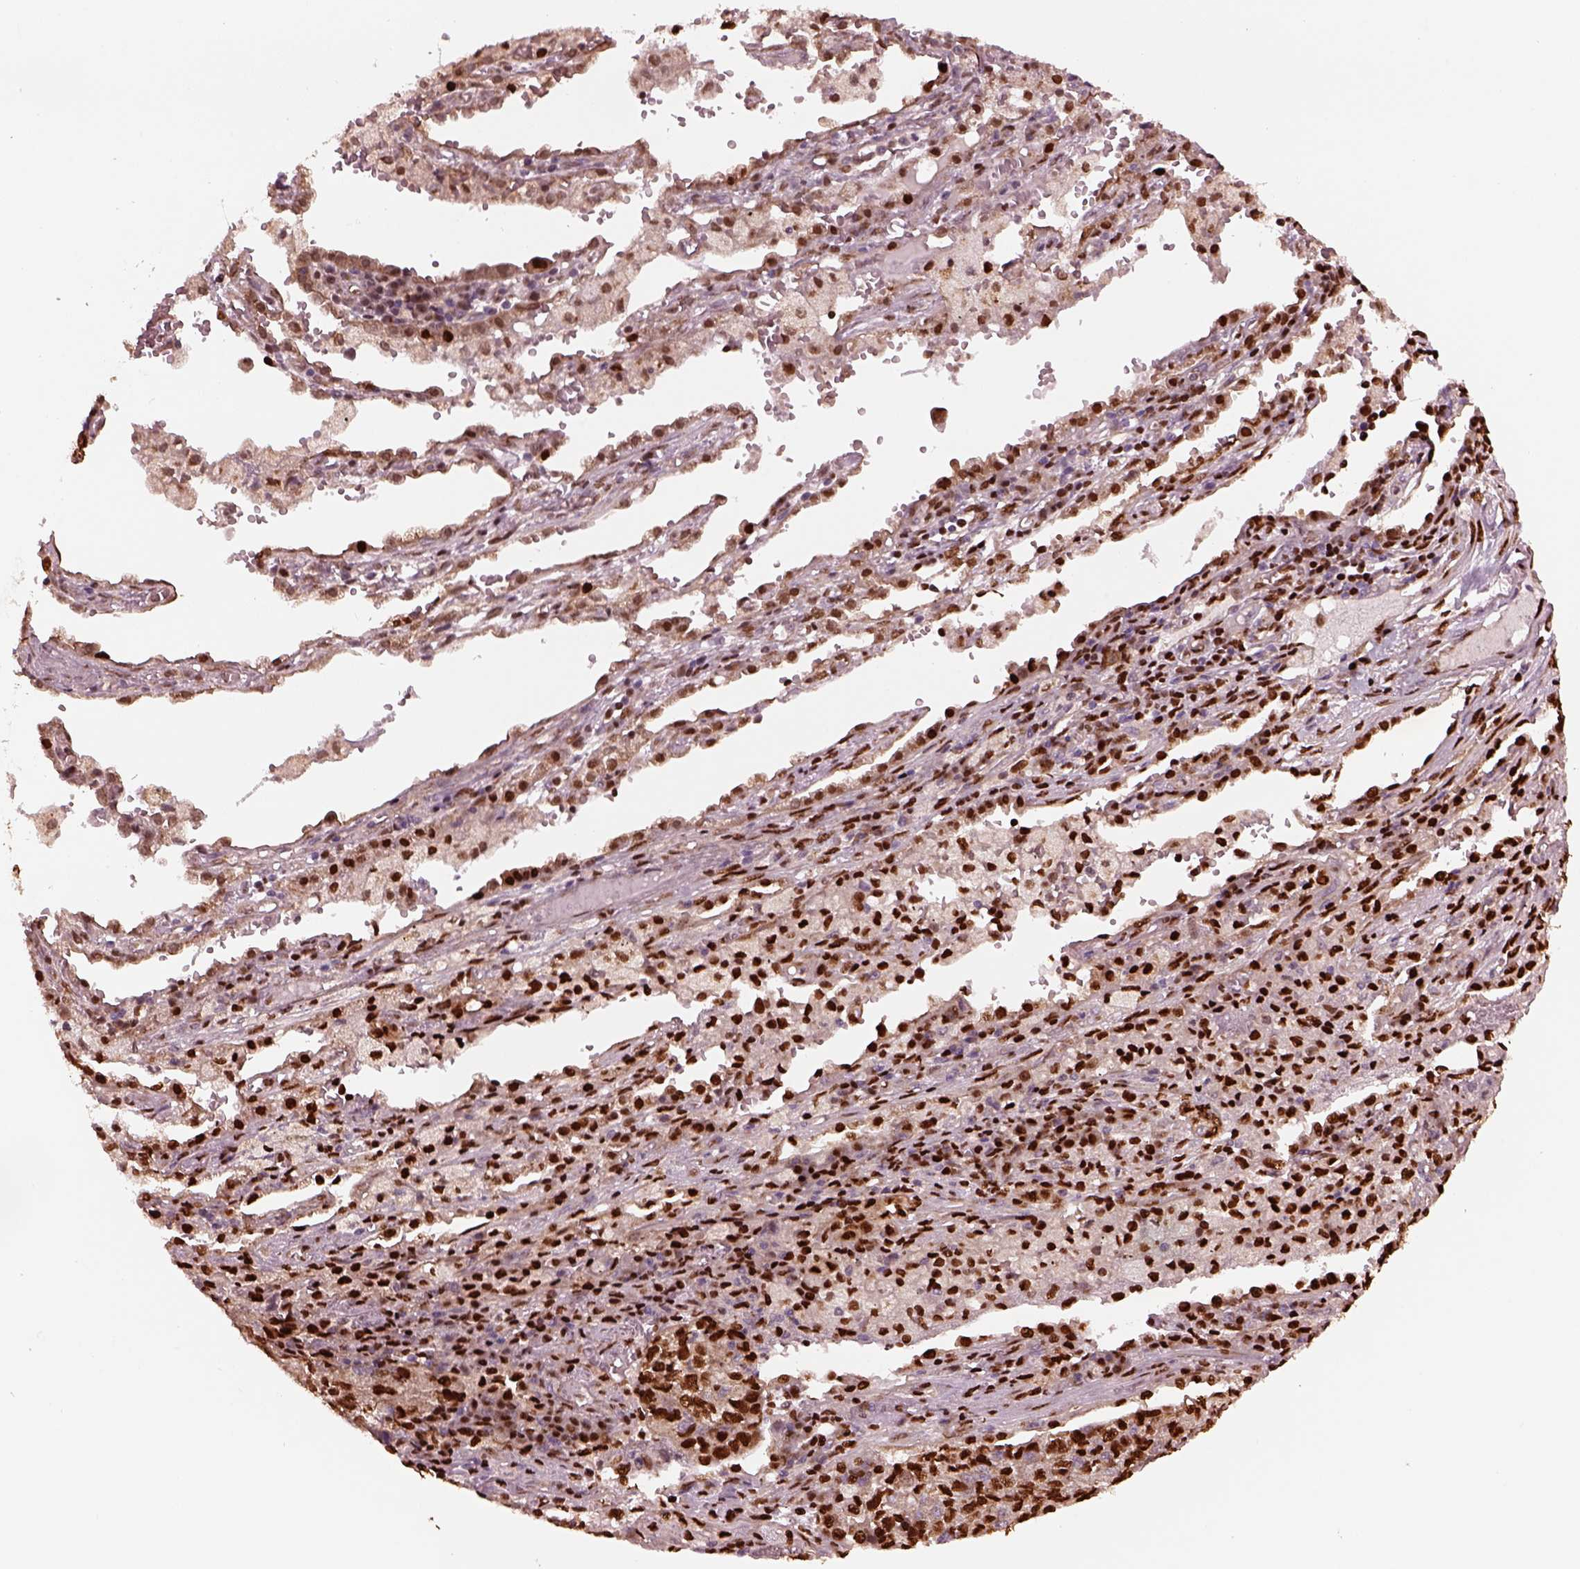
{"staining": {"intensity": "strong", "quantity": "25%-75%", "location": "nuclear"}, "tissue": "lung cancer", "cell_type": "Tumor cells", "image_type": "cancer", "snomed": [{"axis": "morphology", "description": "Adenocarcinoma, NOS"}, {"axis": "topography", "description": "Lung"}], "caption": "A brown stain highlights strong nuclear positivity of a protein in human lung adenocarcinoma tumor cells.", "gene": "RUFY3", "patient": {"sex": "male", "age": 57}}